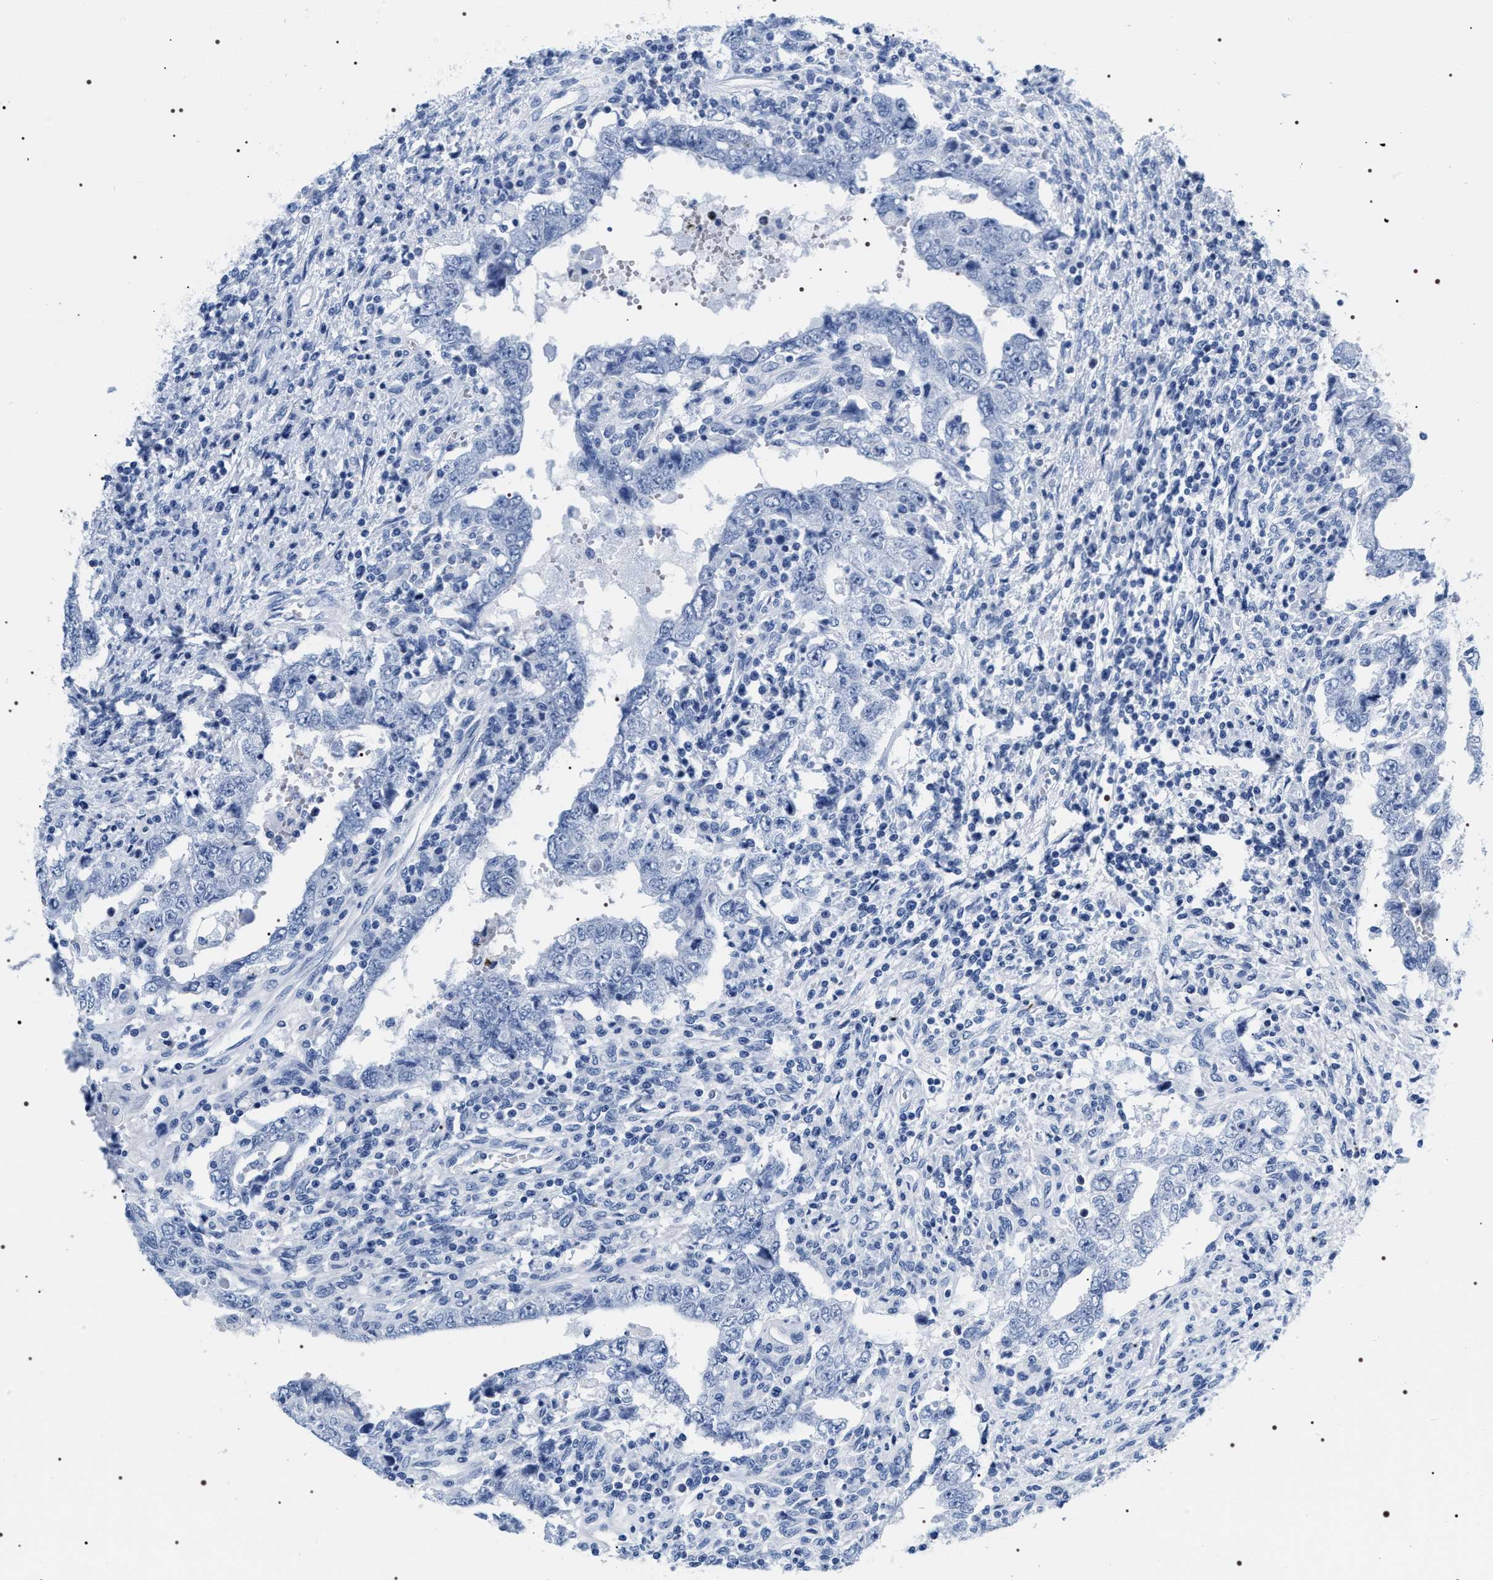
{"staining": {"intensity": "negative", "quantity": "none", "location": "none"}, "tissue": "testis cancer", "cell_type": "Tumor cells", "image_type": "cancer", "snomed": [{"axis": "morphology", "description": "Carcinoma, Embryonal, NOS"}, {"axis": "topography", "description": "Testis"}], "caption": "Photomicrograph shows no protein staining in tumor cells of testis embryonal carcinoma tissue. (Stains: DAB immunohistochemistry (IHC) with hematoxylin counter stain, Microscopy: brightfield microscopy at high magnification).", "gene": "ADH4", "patient": {"sex": "male", "age": 26}}